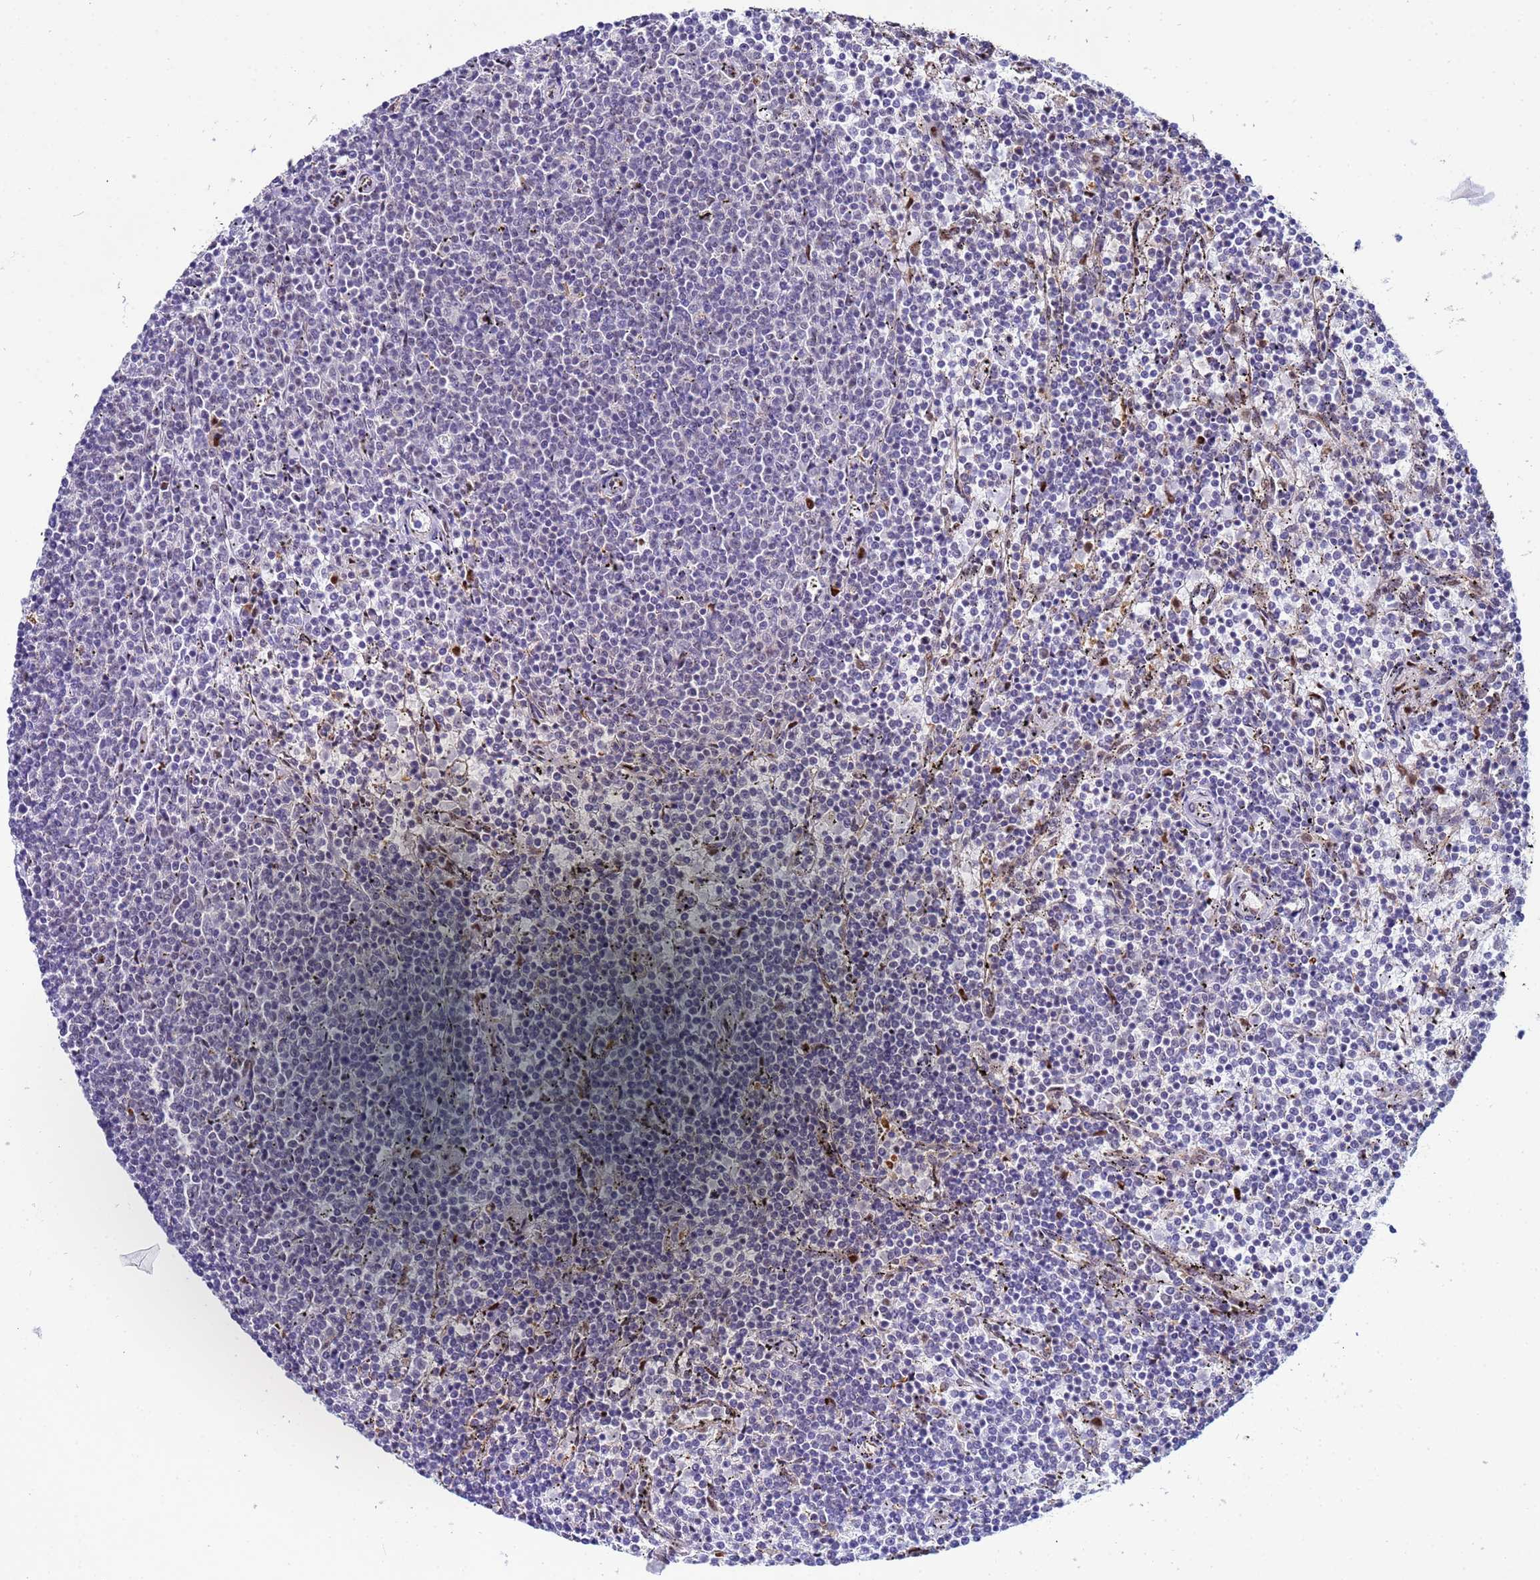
{"staining": {"intensity": "negative", "quantity": "none", "location": "none"}, "tissue": "lymphoma", "cell_type": "Tumor cells", "image_type": "cancer", "snomed": [{"axis": "morphology", "description": "Malignant lymphoma, non-Hodgkin's type, Low grade"}, {"axis": "topography", "description": "Spleen"}], "caption": "Tumor cells are negative for protein expression in human malignant lymphoma, non-Hodgkin's type (low-grade). The staining is performed using DAB brown chromogen with nuclei counter-stained in using hematoxylin.", "gene": "SLC25A37", "patient": {"sex": "female", "age": 50}}